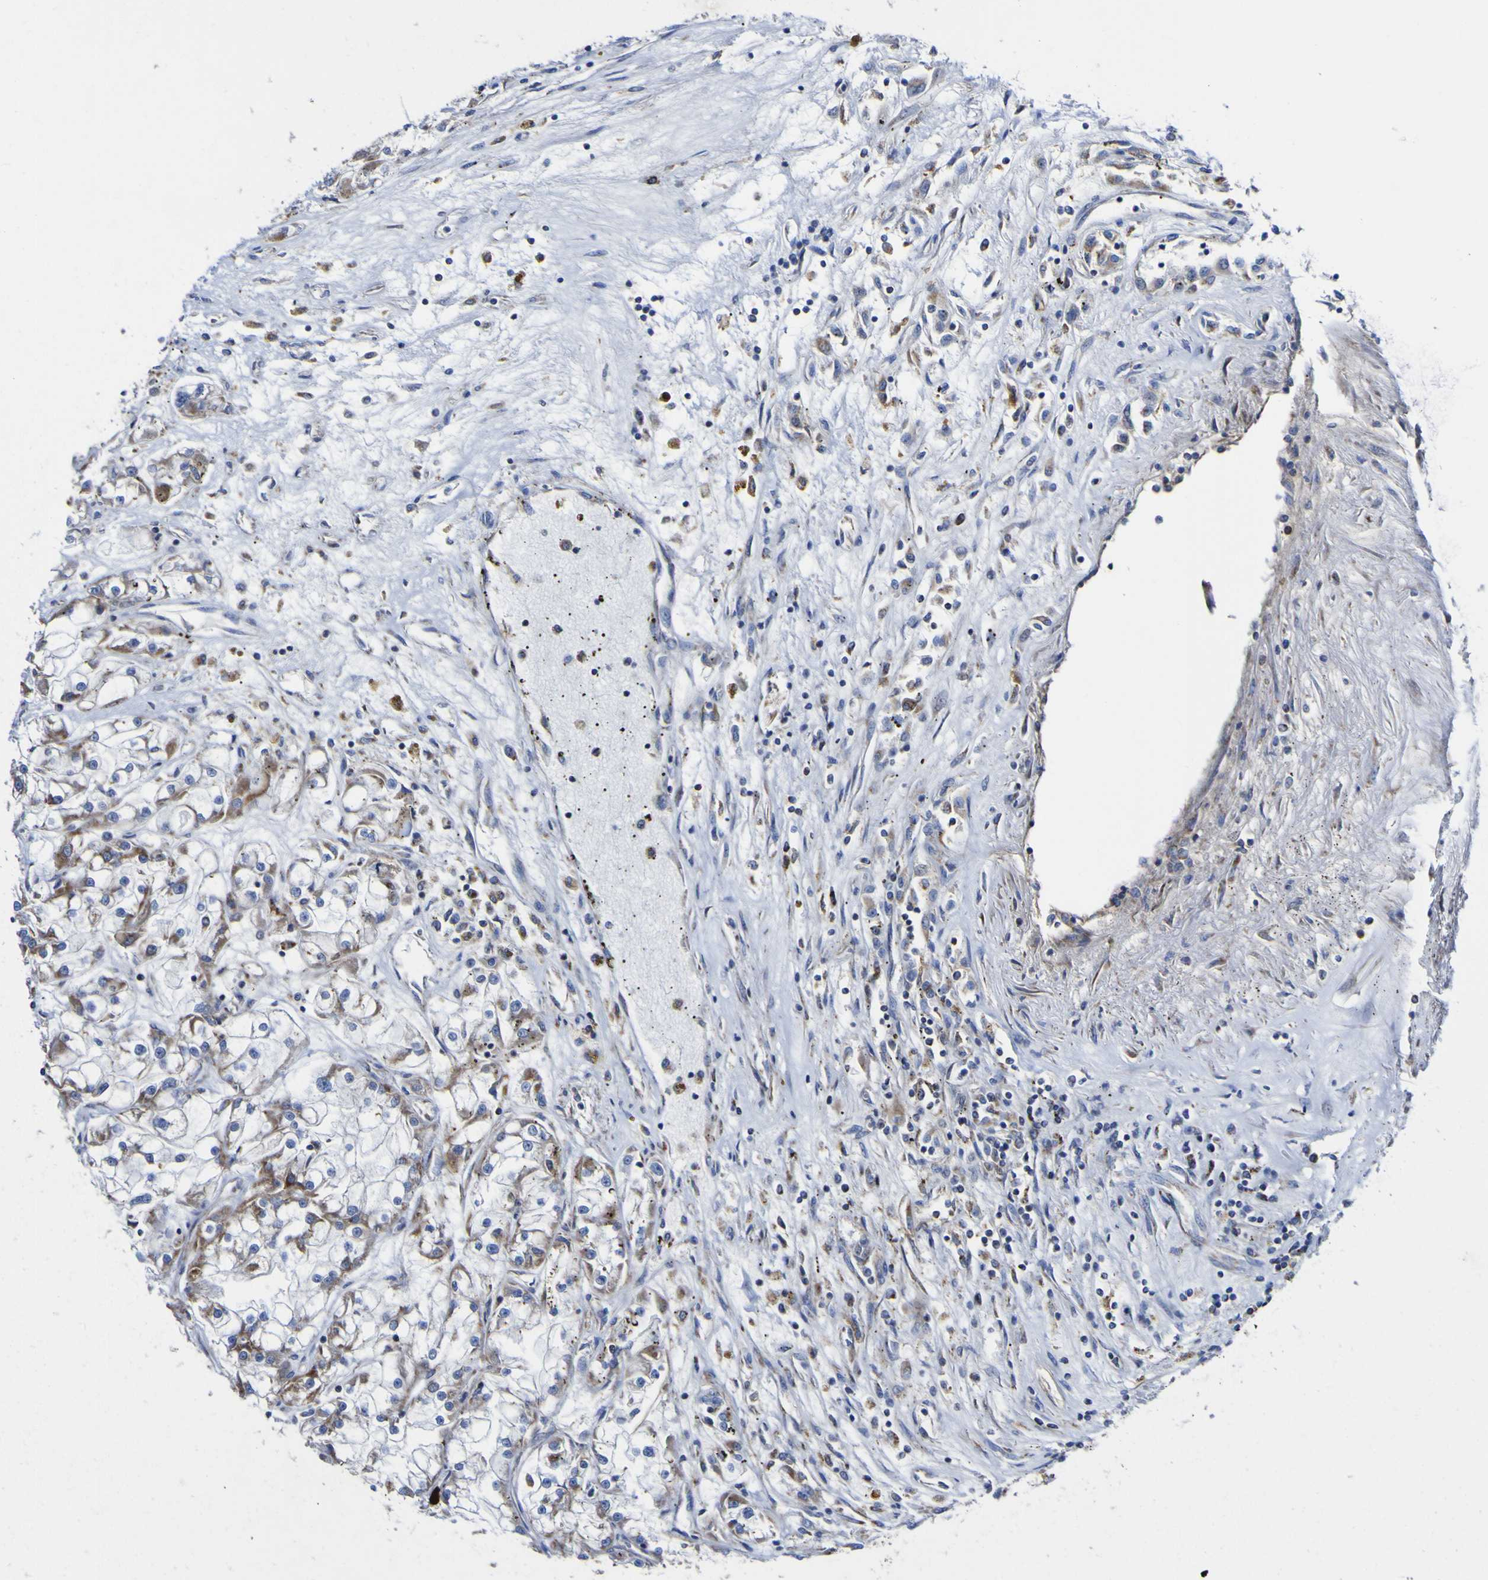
{"staining": {"intensity": "moderate", "quantity": "25%-75%", "location": "cytoplasmic/membranous"}, "tissue": "renal cancer", "cell_type": "Tumor cells", "image_type": "cancer", "snomed": [{"axis": "morphology", "description": "Adenocarcinoma, NOS"}, {"axis": "topography", "description": "Kidney"}], "caption": "Immunohistochemical staining of renal cancer demonstrates moderate cytoplasmic/membranous protein staining in approximately 25%-75% of tumor cells. The staining was performed using DAB to visualize the protein expression in brown, while the nuclei were stained in blue with hematoxylin (Magnification: 20x).", "gene": "CCDC90B", "patient": {"sex": "female", "age": 52}}